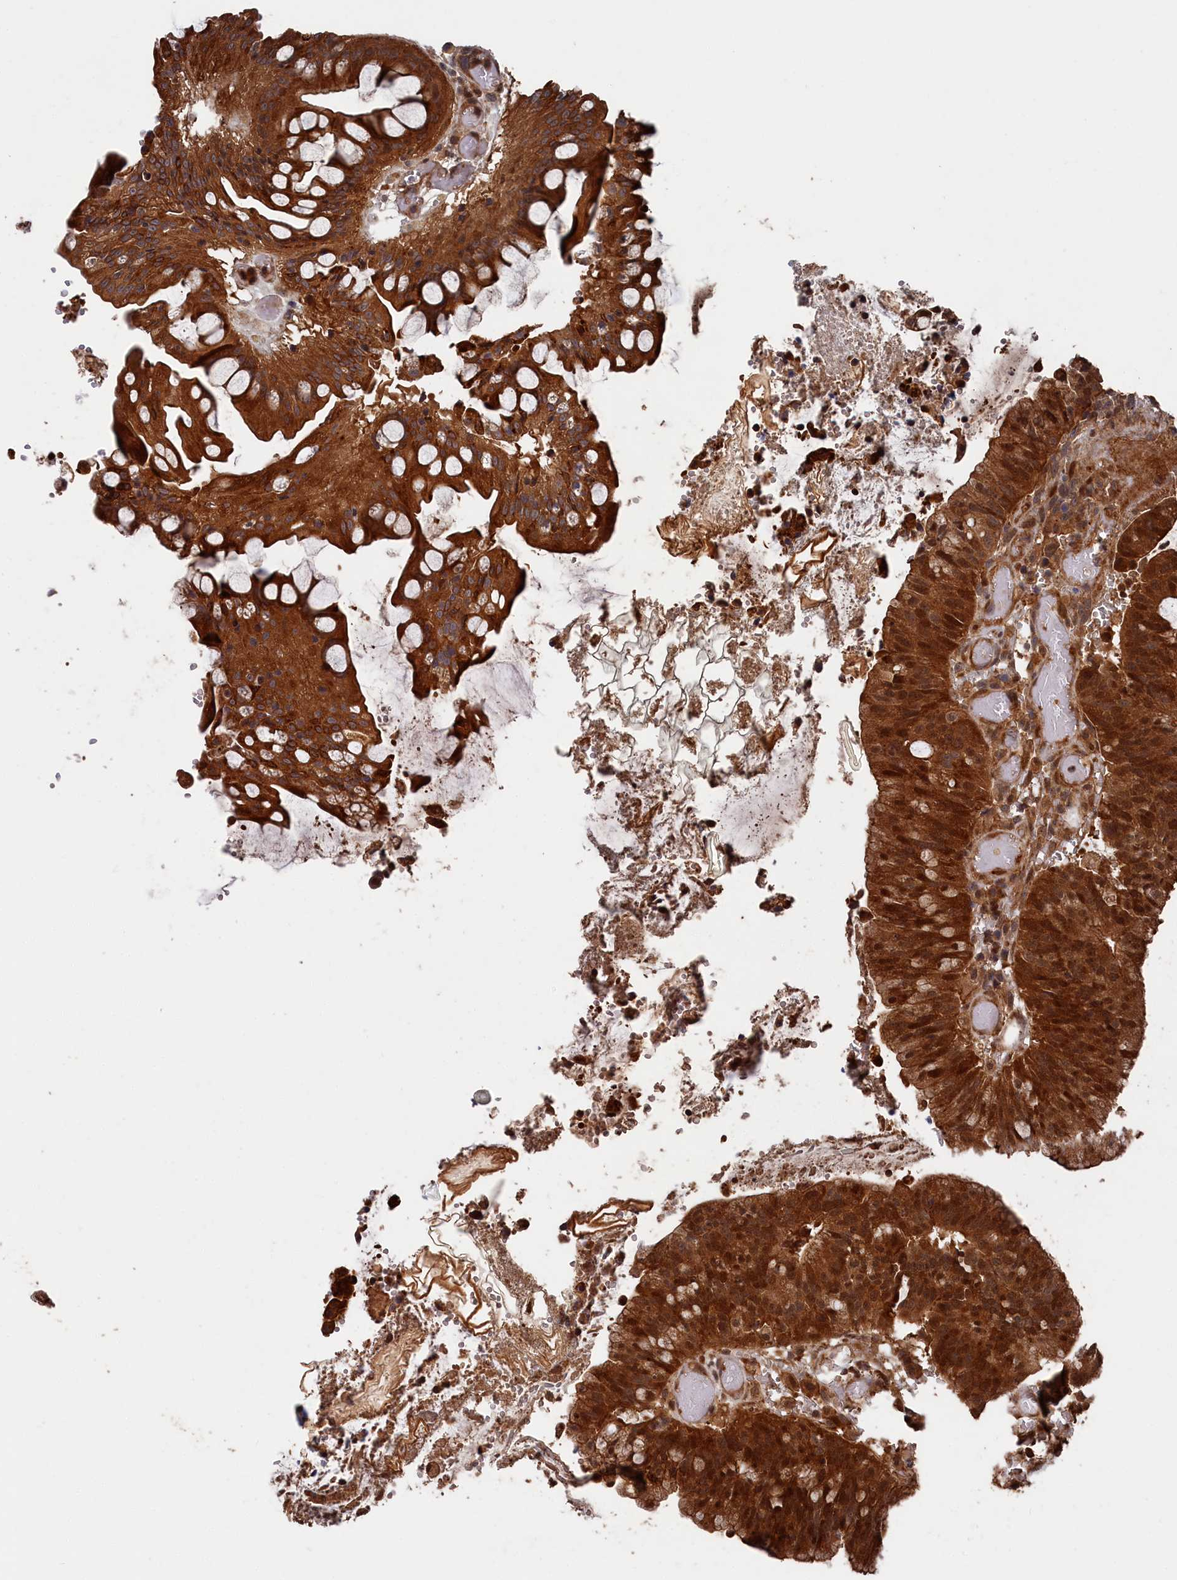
{"staining": {"intensity": "strong", "quantity": ">75%", "location": "cytoplasmic/membranous,nuclear"}, "tissue": "colorectal cancer", "cell_type": "Tumor cells", "image_type": "cancer", "snomed": [{"axis": "morphology", "description": "Adenocarcinoma, NOS"}, {"axis": "topography", "description": "Rectum"}], "caption": "IHC of human colorectal cancer displays high levels of strong cytoplasmic/membranous and nuclear staining in approximately >75% of tumor cells.", "gene": "RMI2", "patient": {"sex": "female", "age": 77}}